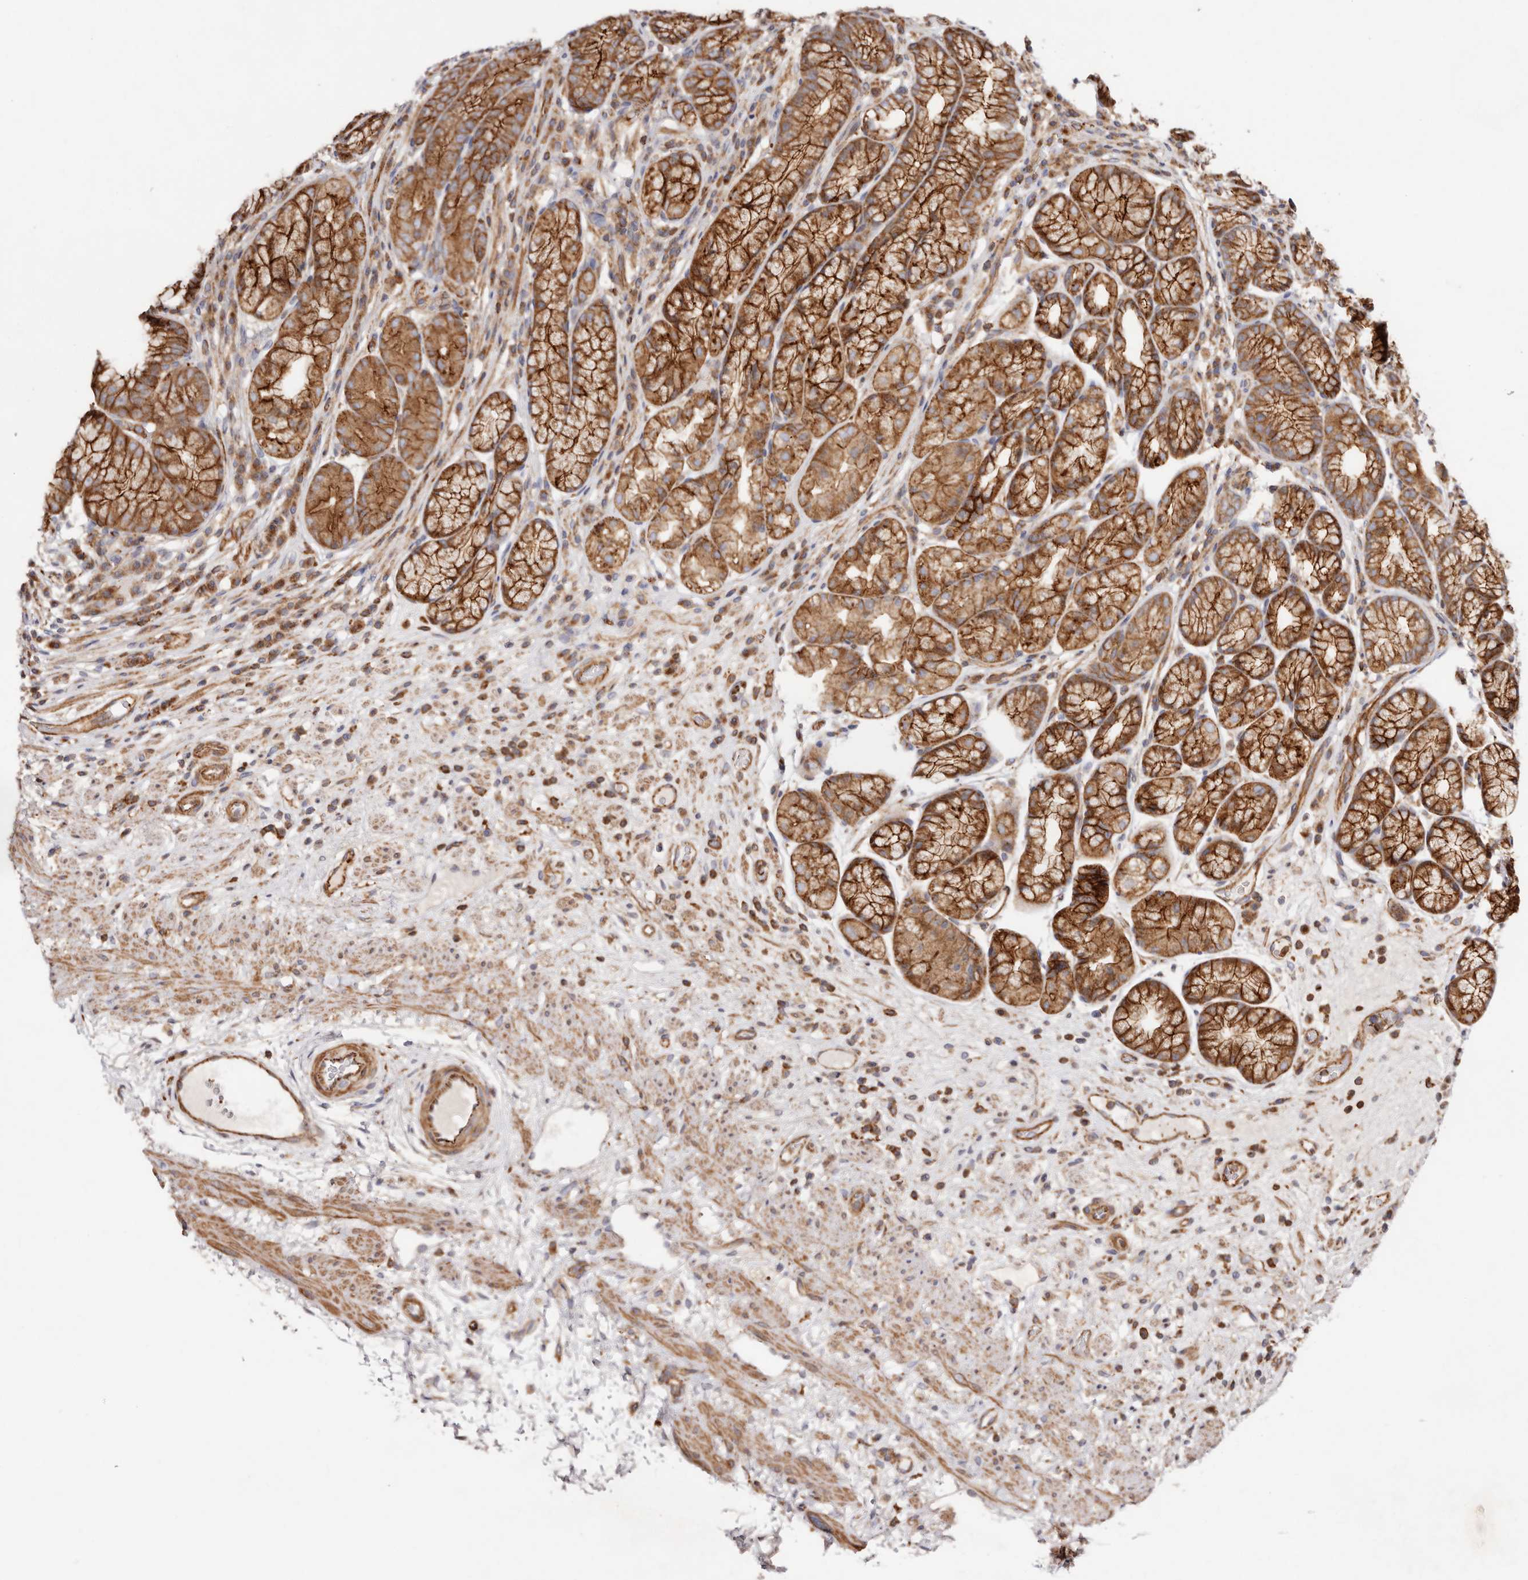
{"staining": {"intensity": "strong", "quantity": ">75%", "location": "cytoplasmic/membranous"}, "tissue": "stomach", "cell_type": "Glandular cells", "image_type": "normal", "snomed": [{"axis": "morphology", "description": "Normal tissue, NOS"}, {"axis": "topography", "description": "Stomach"}], "caption": "A high amount of strong cytoplasmic/membranous positivity is identified in about >75% of glandular cells in normal stomach. Nuclei are stained in blue.", "gene": "PTPN22", "patient": {"sex": "male", "age": 57}}